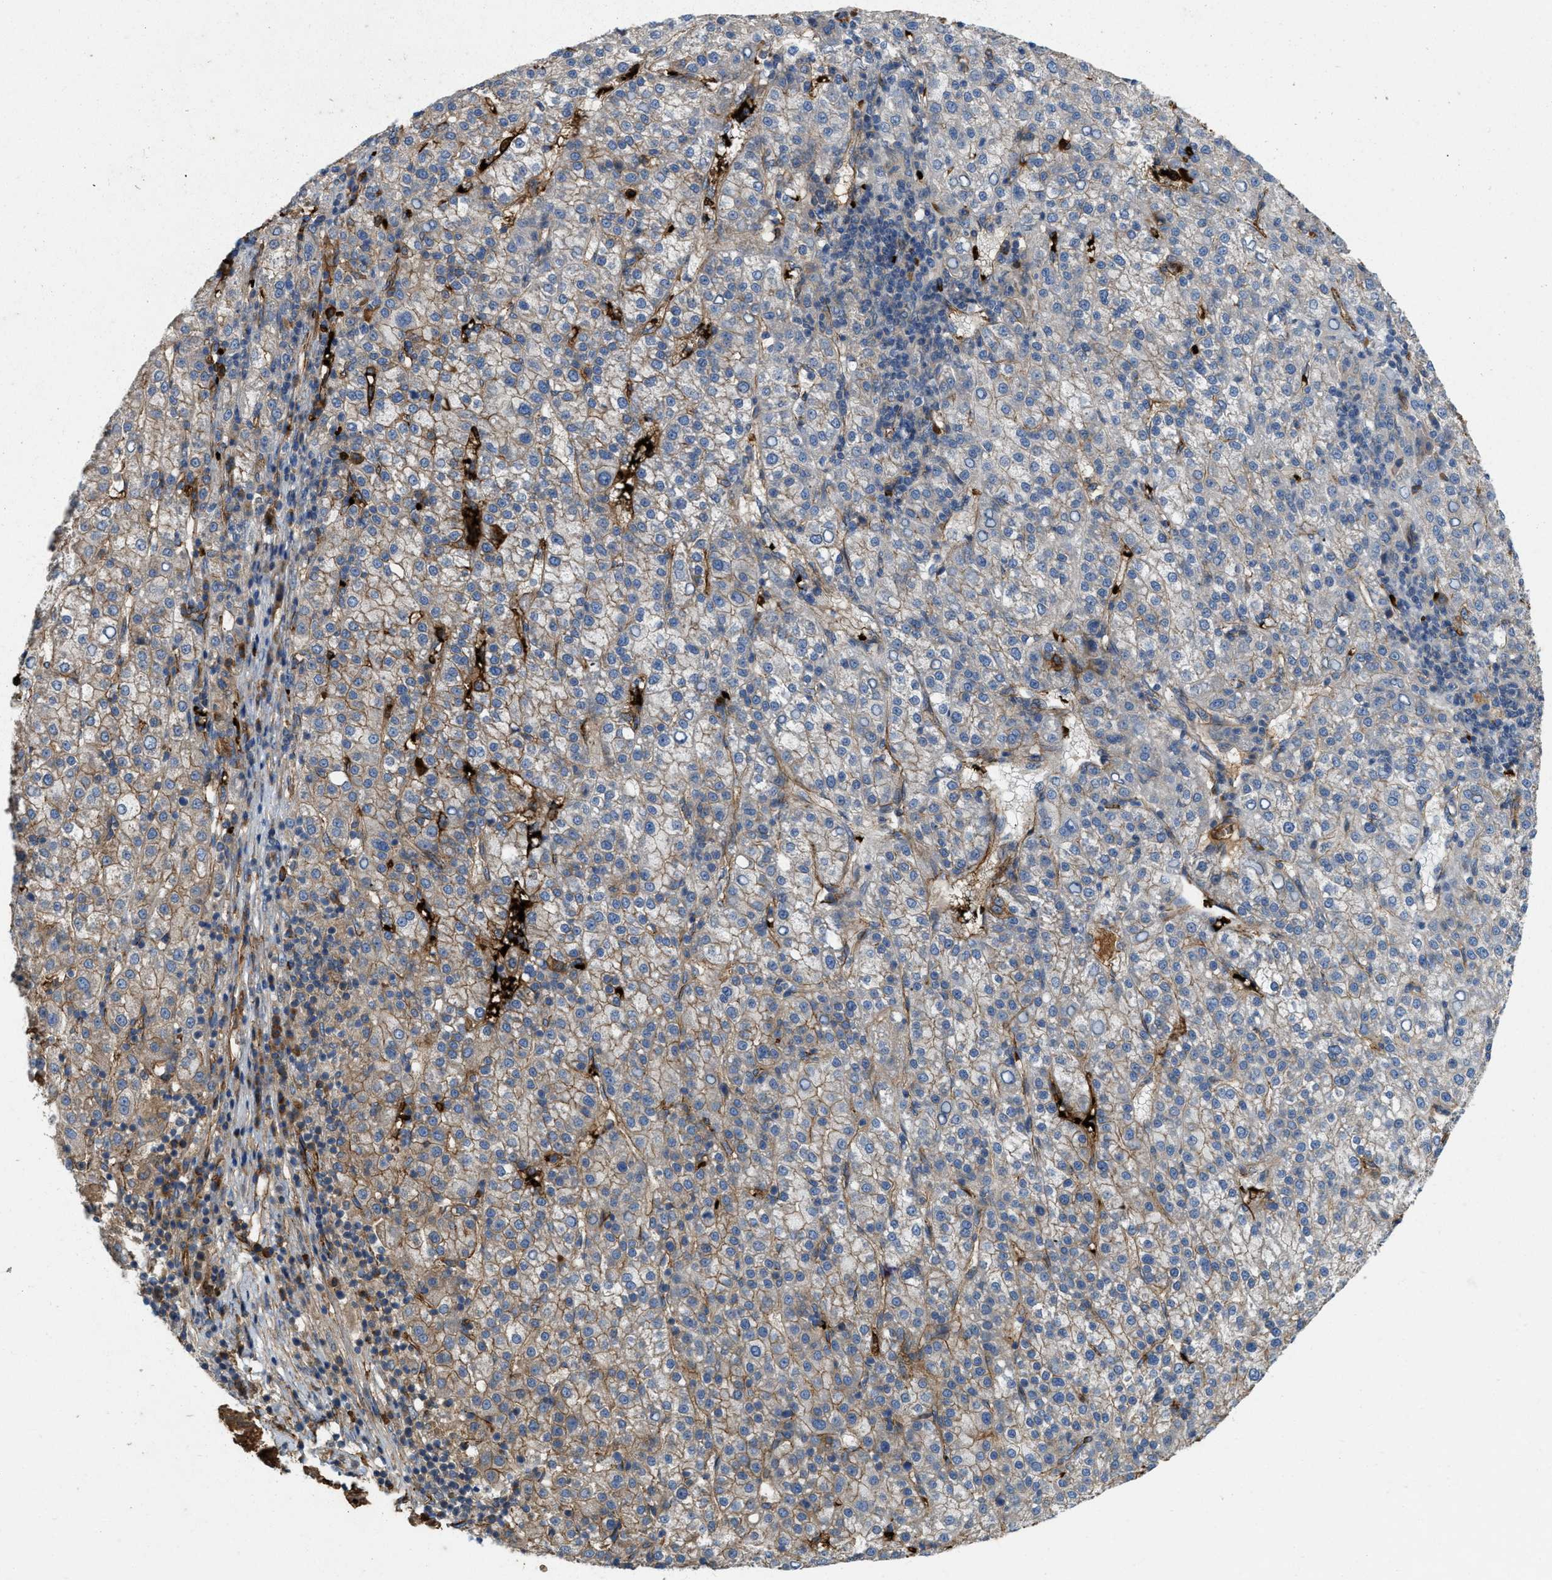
{"staining": {"intensity": "moderate", "quantity": "25%-75%", "location": "cytoplasmic/membranous"}, "tissue": "liver cancer", "cell_type": "Tumor cells", "image_type": "cancer", "snomed": [{"axis": "morphology", "description": "Carcinoma, Hepatocellular, NOS"}, {"axis": "topography", "description": "Liver"}], "caption": "Immunohistochemical staining of liver hepatocellular carcinoma exhibits moderate cytoplasmic/membranous protein expression in about 25%-75% of tumor cells.", "gene": "ERC1", "patient": {"sex": "female", "age": 58}}